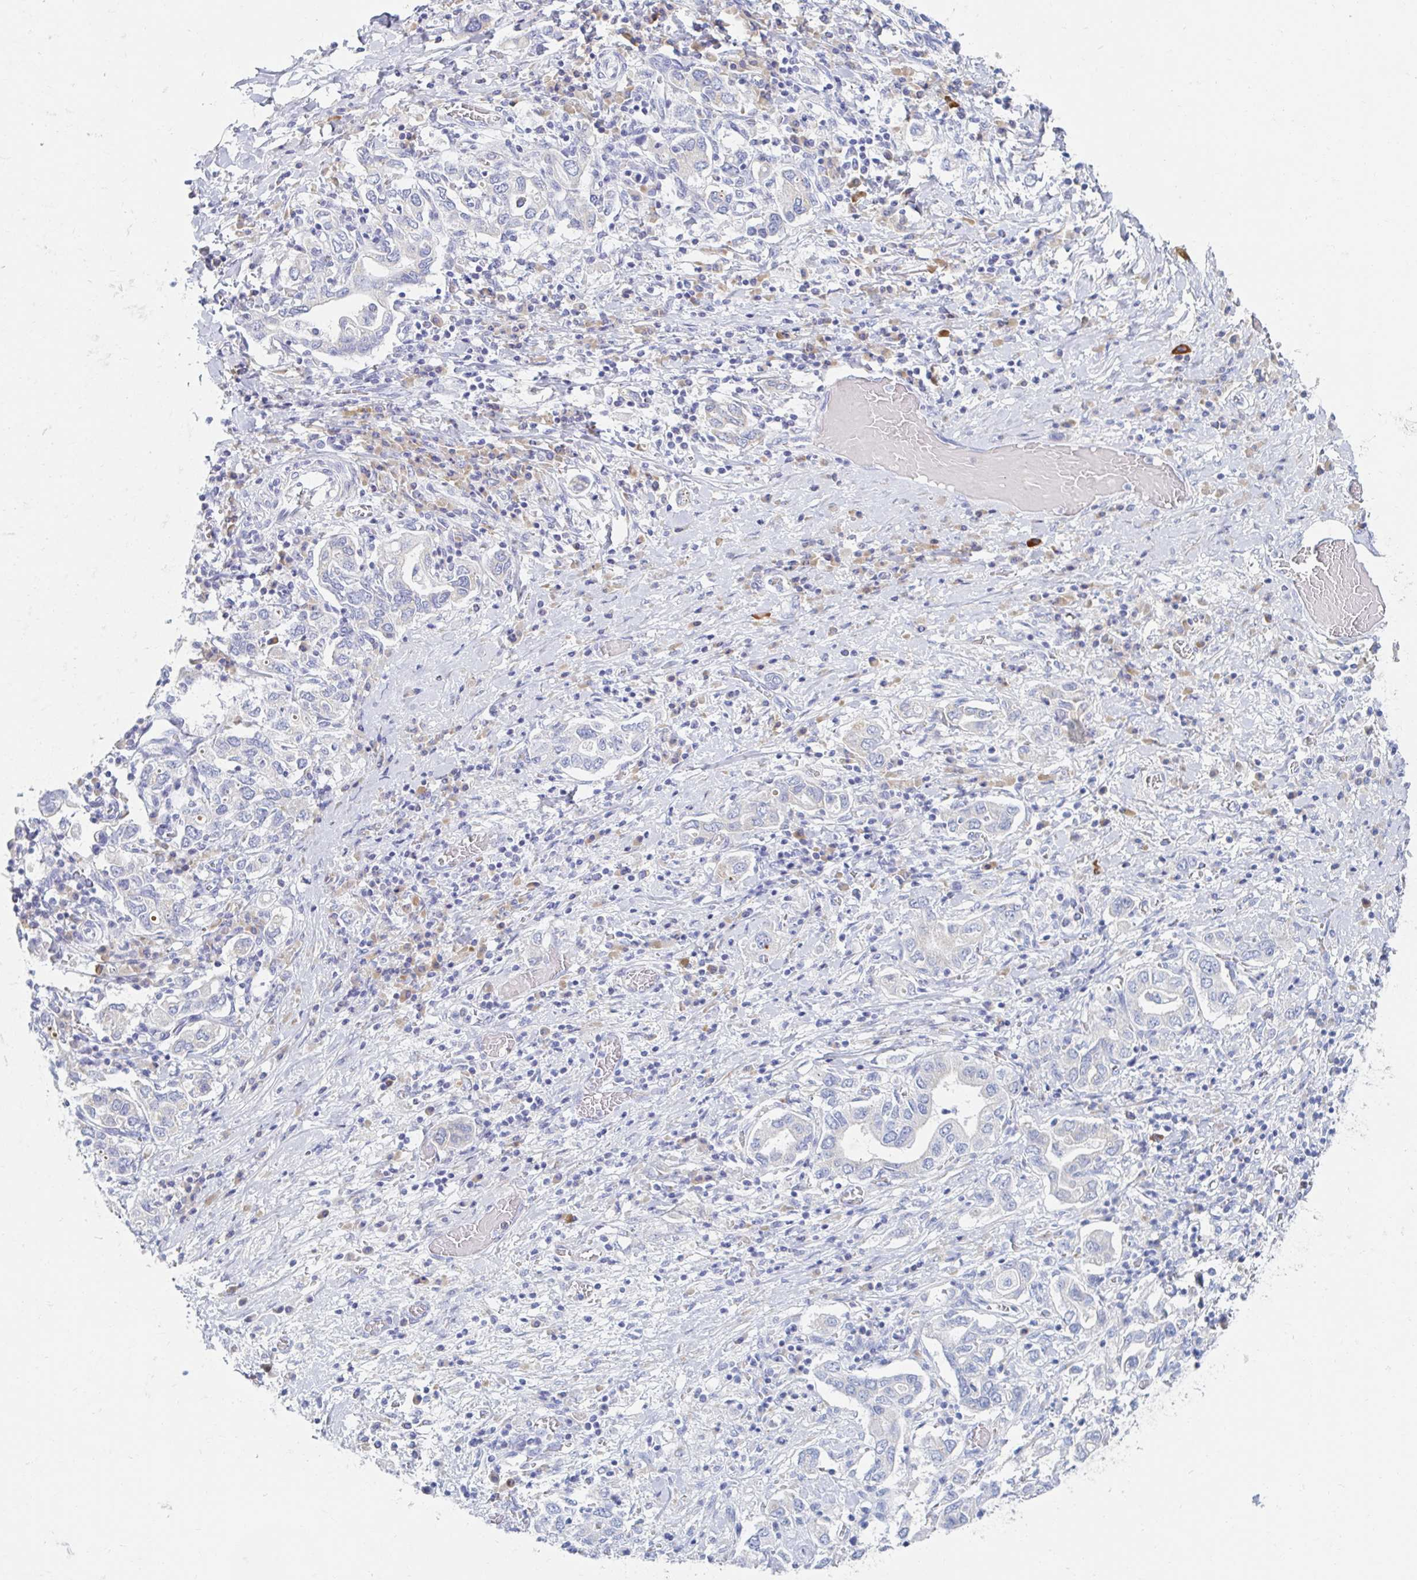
{"staining": {"intensity": "negative", "quantity": "none", "location": "none"}, "tissue": "stomach cancer", "cell_type": "Tumor cells", "image_type": "cancer", "snomed": [{"axis": "morphology", "description": "Adenocarcinoma, NOS"}, {"axis": "topography", "description": "Stomach, upper"}, {"axis": "topography", "description": "Stomach"}], "caption": "DAB immunohistochemical staining of human stomach cancer (adenocarcinoma) displays no significant positivity in tumor cells.", "gene": "MYLK2", "patient": {"sex": "male", "age": 62}}